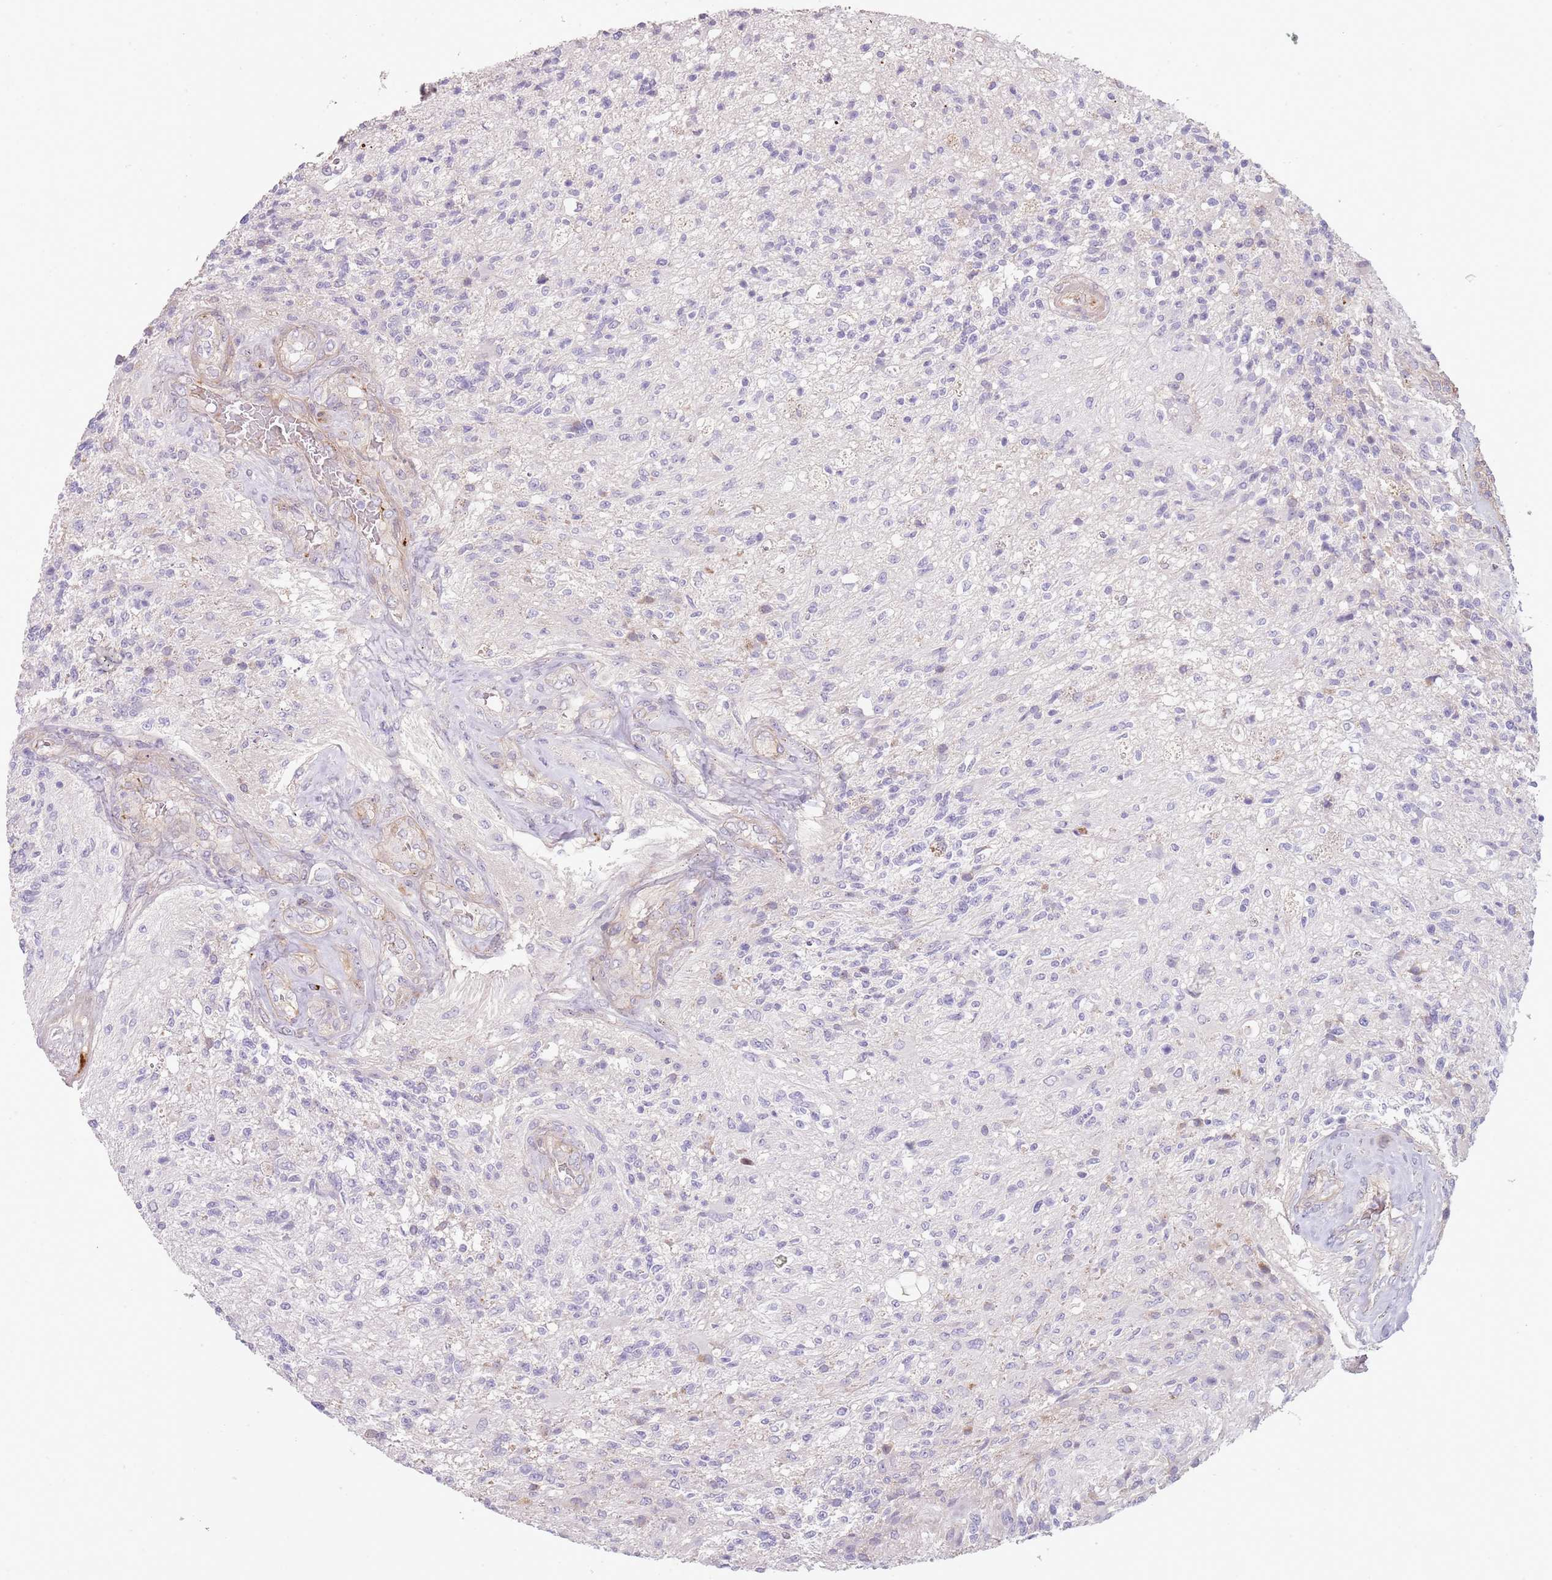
{"staining": {"intensity": "negative", "quantity": "none", "location": "none"}, "tissue": "glioma", "cell_type": "Tumor cells", "image_type": "cancer", "snomed": [{"axis": "morphology", "description": "Glioma, malignant, High grade"}, {"axis": "topography", "description": "Brain"}], "caption": "Tumor cells show no significant protein staining in malignant high-grade glioma.", "gene": "TINAGL1", "patient": {"sex": "male", "age": 56}}